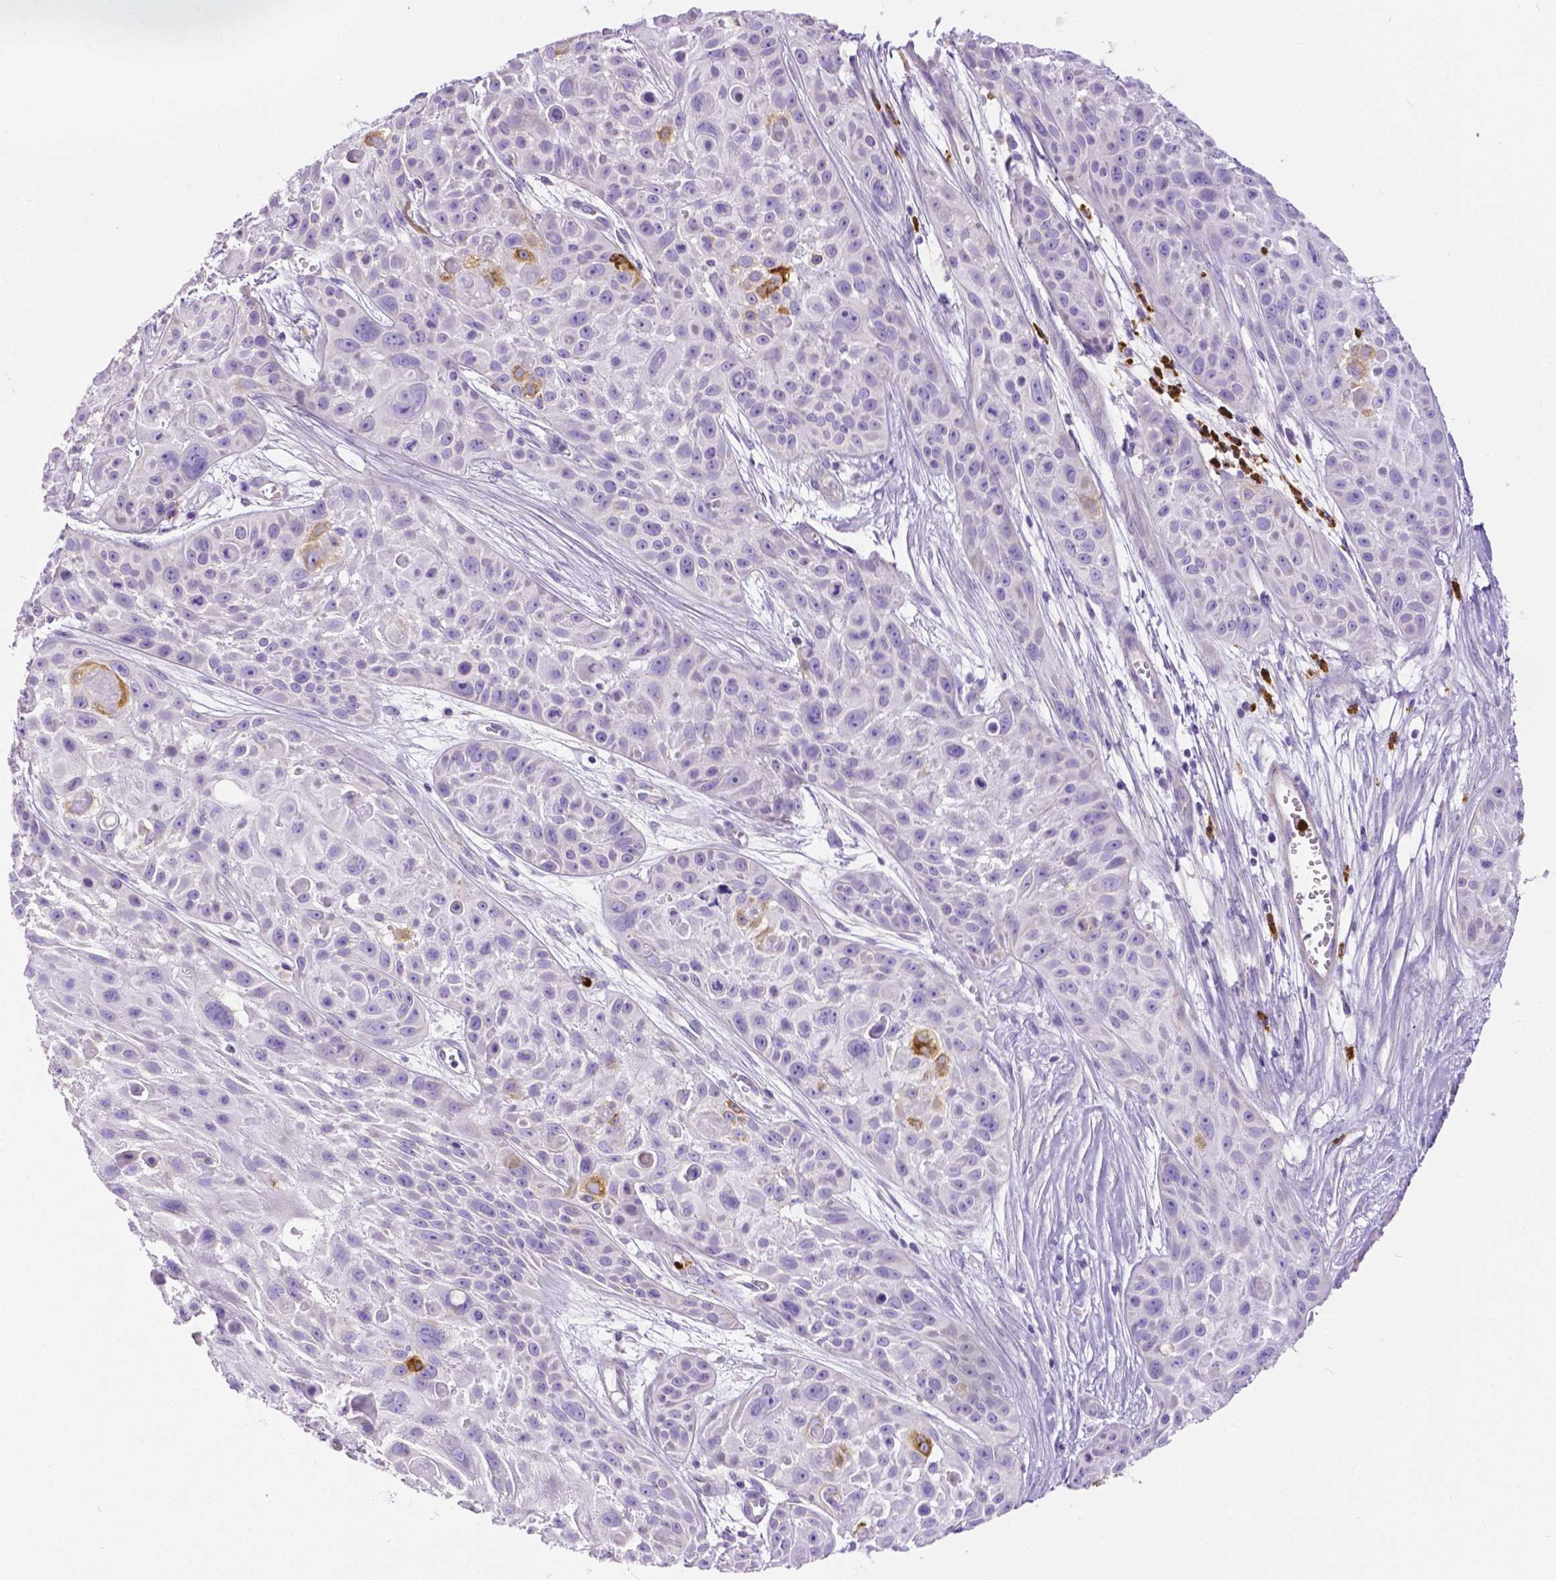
{"staining": {"intensity": "moderate", "quantity": "<25%", "location": "cytoplasmic/membranous"}, "tissue": "skin cancer", "cell_type": "Tumor cells", "image_type": "cancer", "snomed": [{"axis": "morphology", "description": "Squamous cell carcinoma, NOS"}, {"axis": "topography", "description": "Skin"}, {"axis": "topography", "description": "Anal"}], "caption": "IHC staining of skin cancer, which reveals low levels of moderate cytoplasmic/membranous positivity in approximately <25% of tumor cells indicating moderate cytoplasmic/membranous protein positivity. The staining was performed using DAB (3,3'-diaminobenzidine) (brown) for protein detection and nuclei were counterstained in hematoxylin (blue).", "gene": "MMP9", "patient": {"sex": "female", "age": 75}}